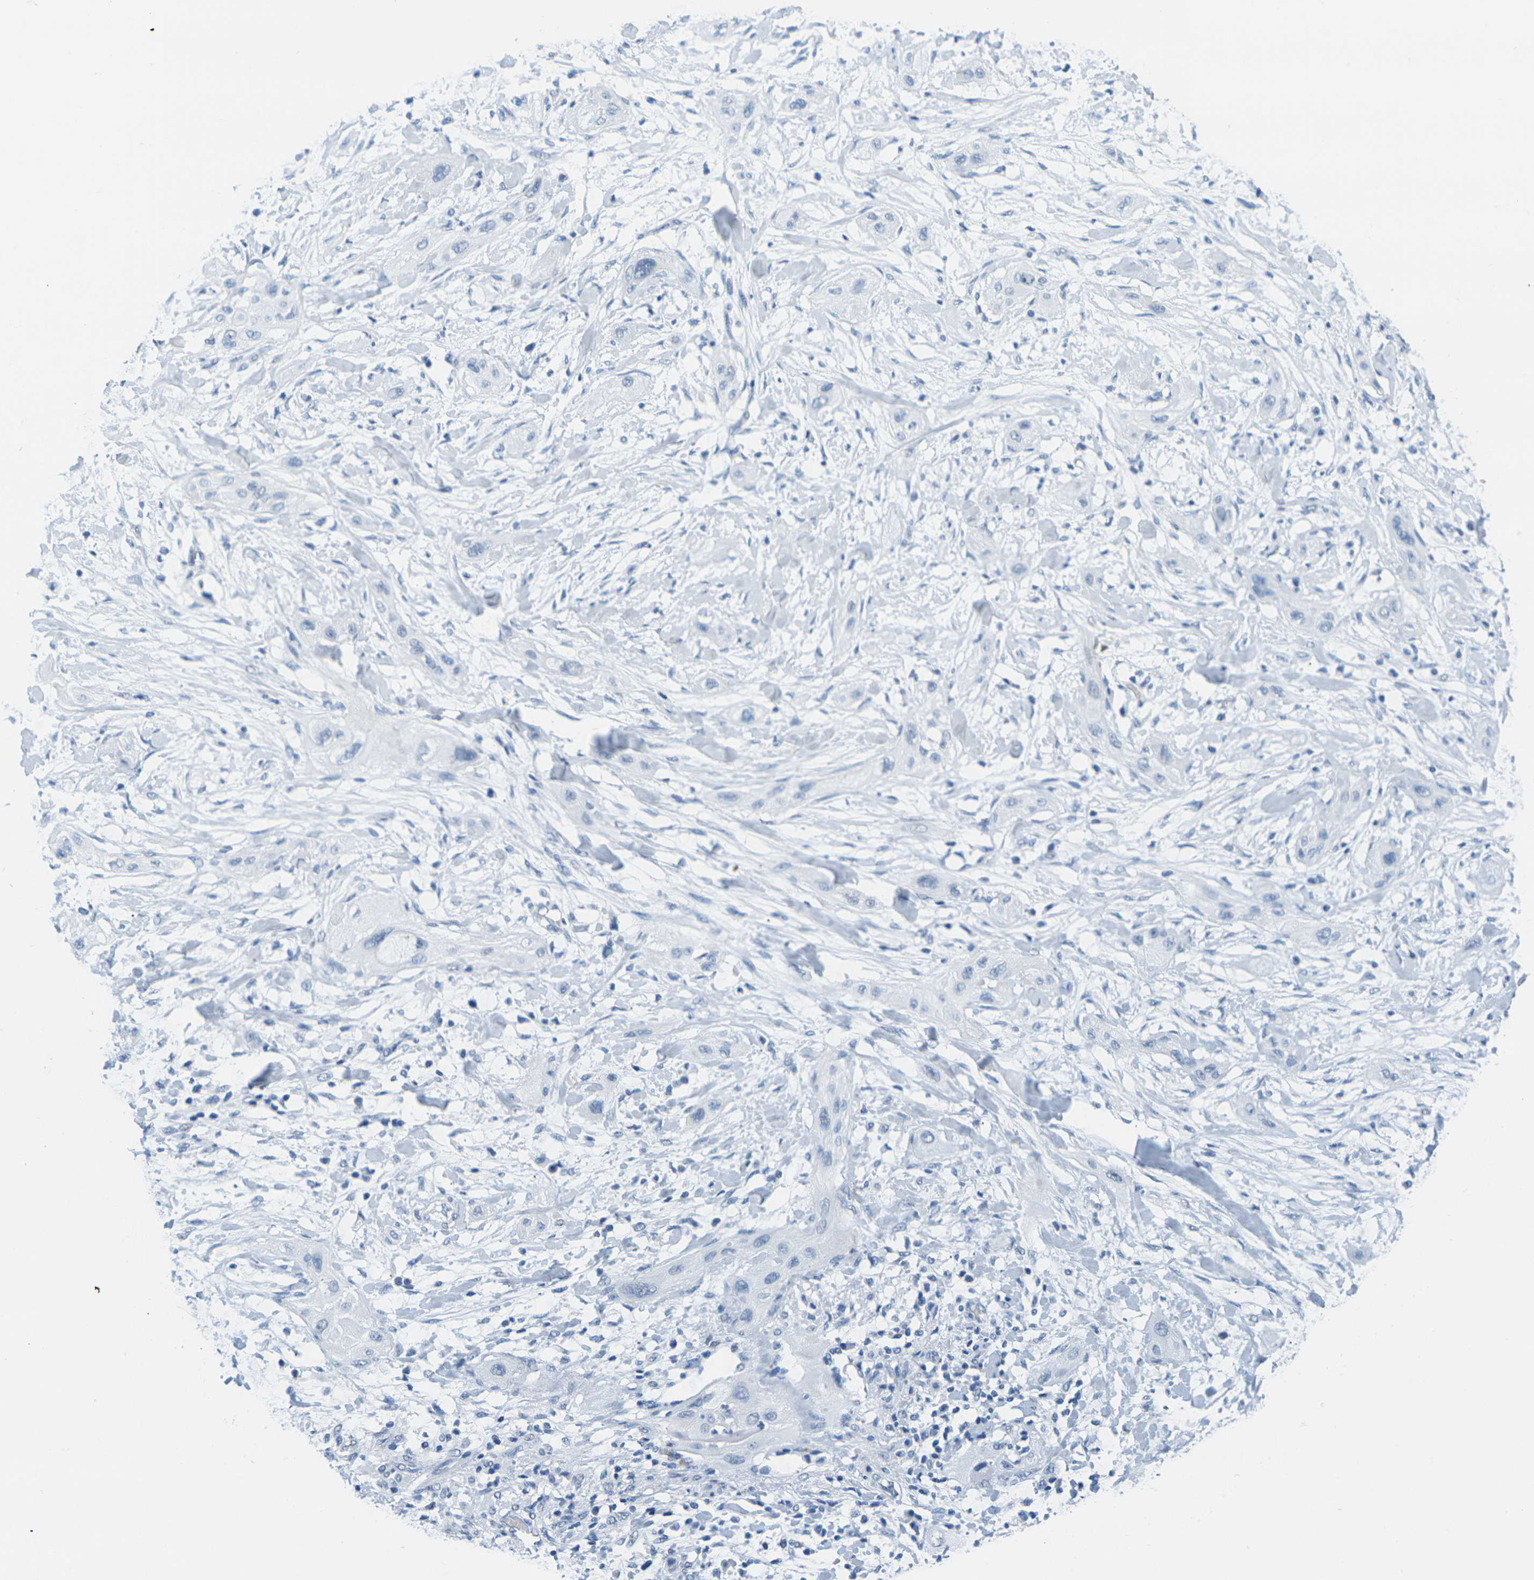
{"staining": {"intensity": "negative", "quantity": "none", "location": "none"}, "tissue": "lung cancer", "cell_type": "Tumor cells", "image_type": "cancer", "snomed": [{"axis": "morphology", "description": "Squamous cell carcinoma, NOS"}, {"axis": "topography", "description": "Lung"}], "caption": "A histopathology image of human lung cancer (squamous cell carcinoma) is negative for staining in tumor cells.", "gene": "CTAG1A", "patient": {"sex": "female", "age": 47}}